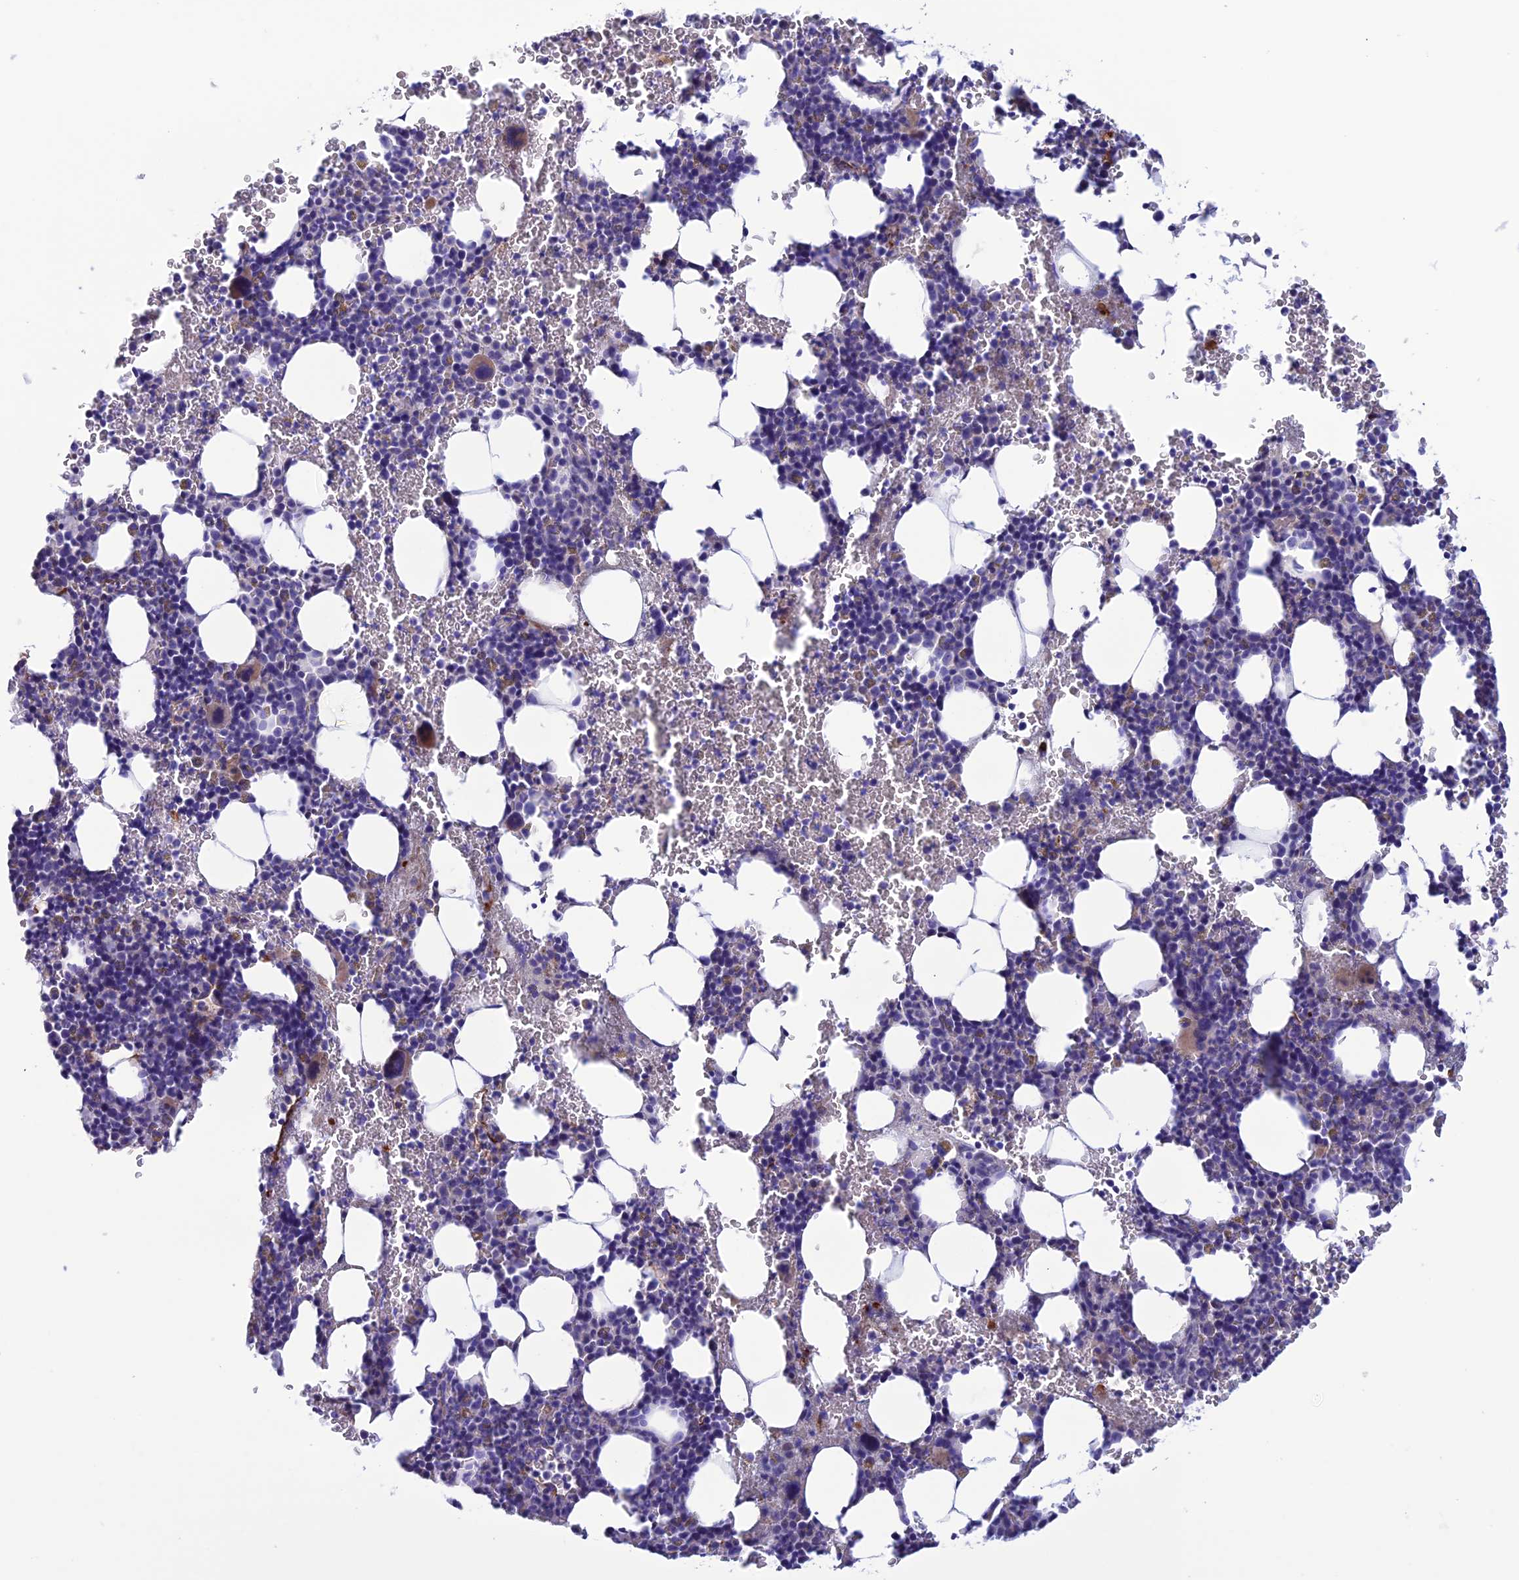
{"staining": {"intensity": "weak", "quantity": "<25%", "location": "cytoplasmic/membranous"}, "tissue": "bone marrow", "cell_type": "Hematopoietic cells", "image_type": "normal", "snomed": [{"axis": "morphology", "description": "Normal tissue, NOS"}, {"axis": "topography", "description": "Bone marrow"}], "caption": "The image reveals no staining of hematopoietic cells in unremarkable bone marrow. (DAB (3,3'-diaminobenzidine) immunohistochemistry (IHC) with hematoxylin counter stain).", "gene": "CDC42EP5", "patient": {"sex": "male", "age": 41}}